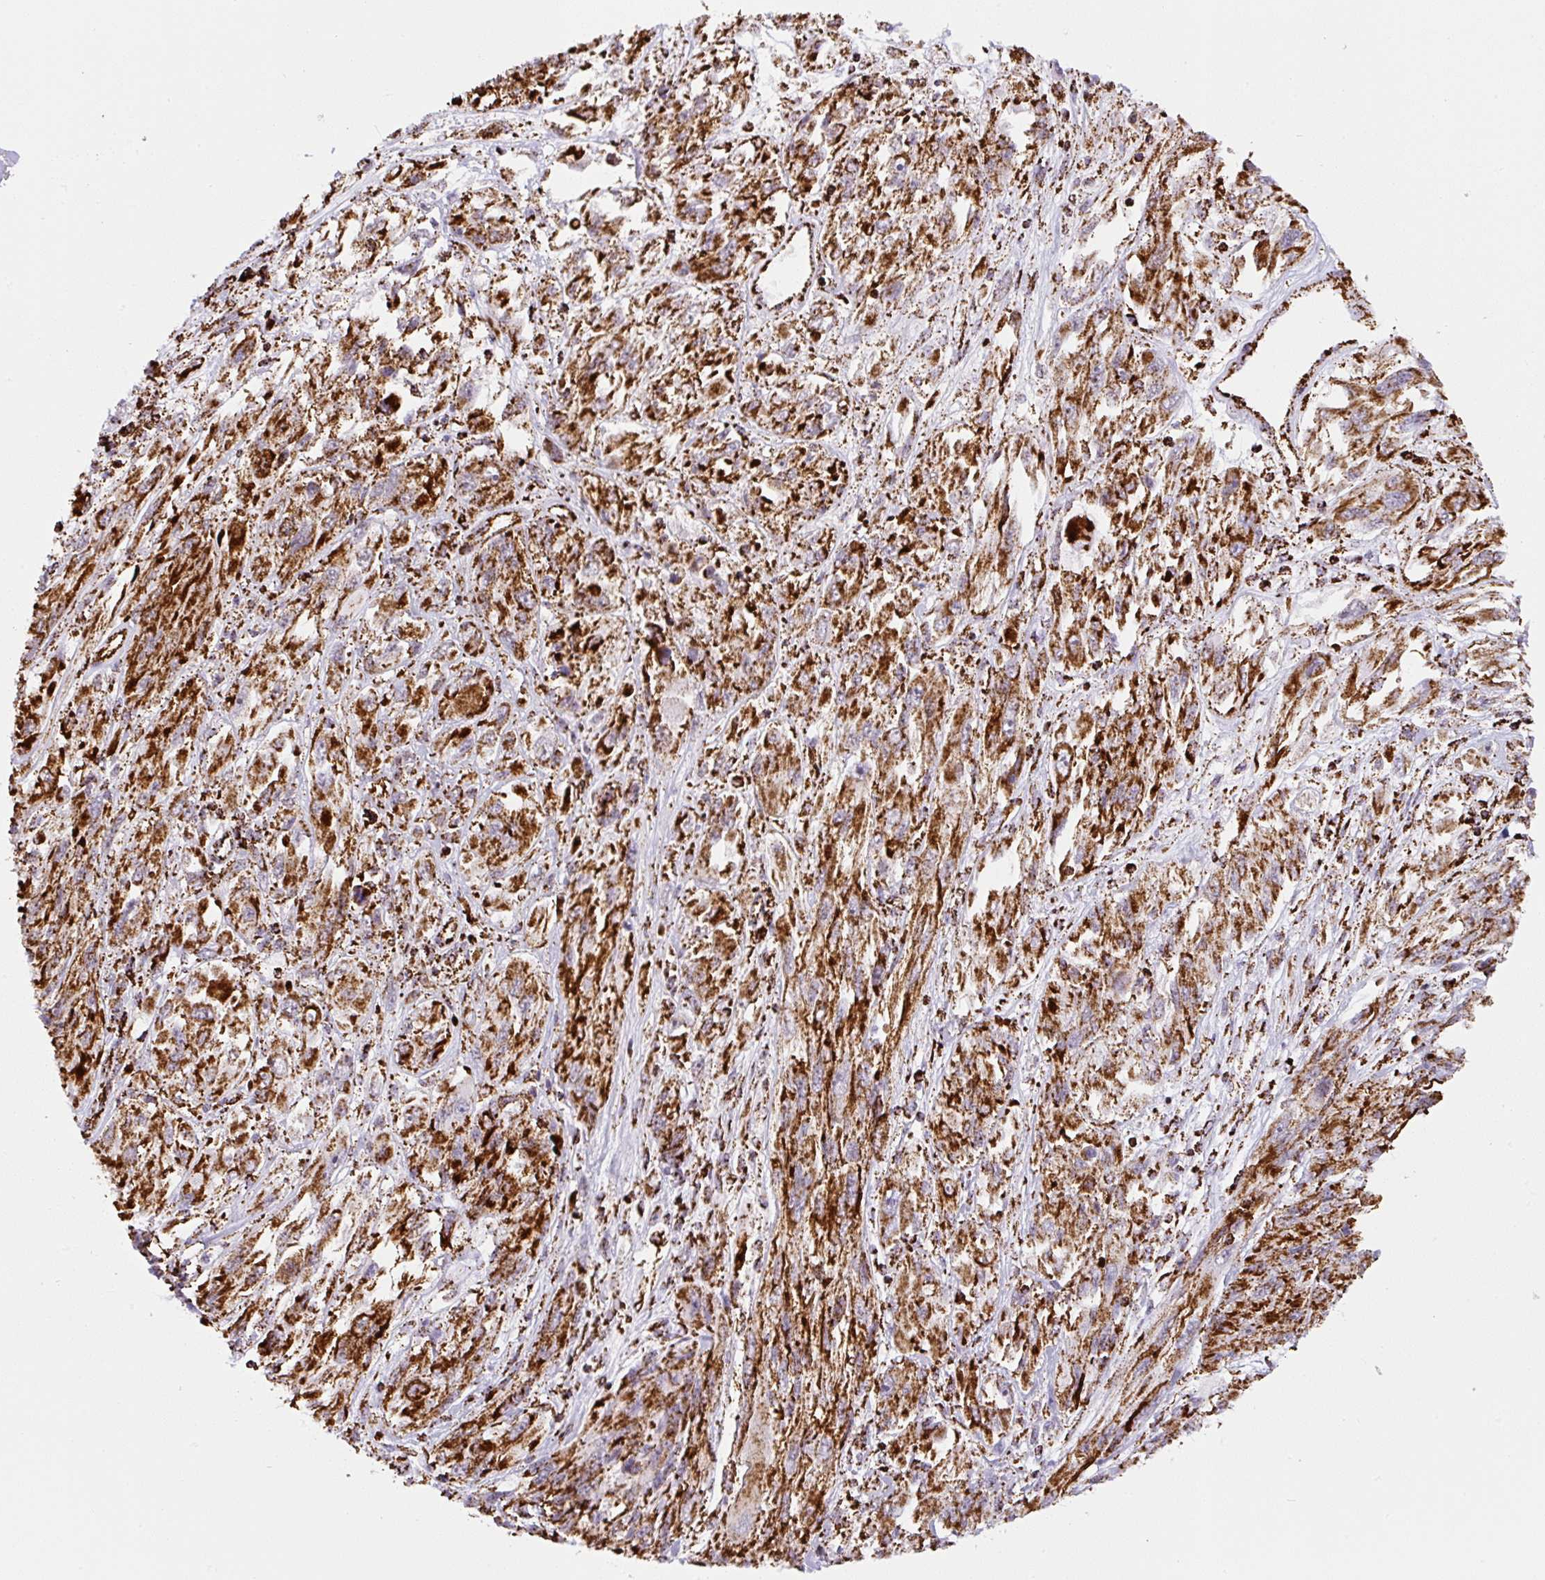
{"staining": {"intensity": "strong", "quantity": ">75%", "location": "cytoplasmic/membranous"}, "tissue": "melanoma", "cell_type": "Tumor cells", "image_type": "cancer", "snomed": [{"axis": "morphology", "description": "Malignant melanoma, NOS"}, {"axis": "topography", "description": "Skin"}], "caption": "A brown stain shows strong cytoplasmic/membranous staining of a protein in human malignant melanoma tumor cells. (DAB = brown stain, brightfield microscopy at high magnification).", "gene": "ATP5F1A", "patient": {"sex": "female", "age": 91}}